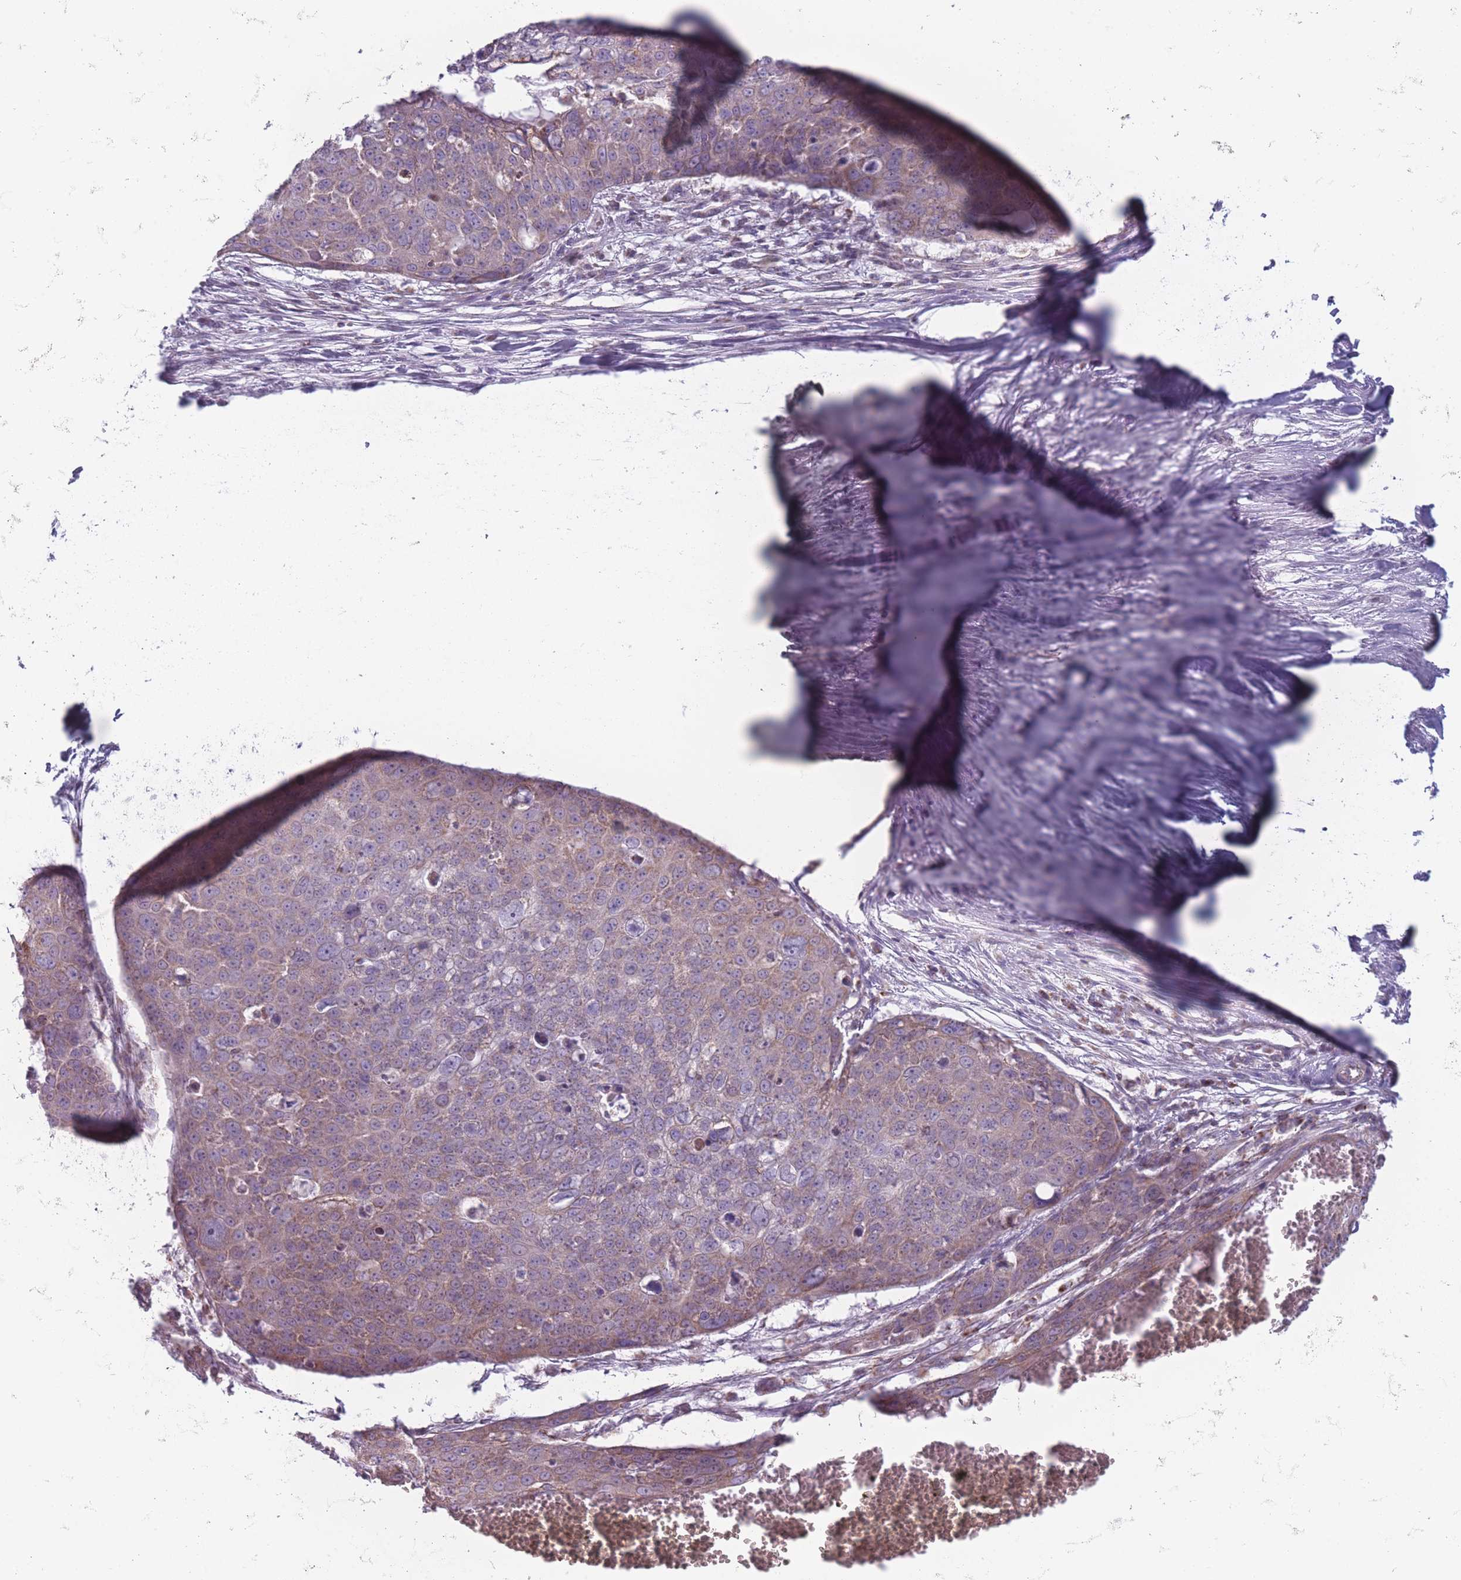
{"staining": {"intensity": "moderate", "quantity": ">75%", "location": "cytoplasmic/membranous"}, "tissue": "skin cancer", "cell_type": "Tumor cells", "image_type": "cancer", "snomed": [{"axis": "morphology", "description": "Squamous cell carcinoma, NOS"}, {"axis": "topography", "description": "Skin"}], "caption": "This is an image of immunohistochemistry (IHC) staining of skin cancer (squamous cell carcinoma), which shows moderate positivity in the cytoplasmic/membranous of tumor cells.", "gene": "DCHS1", "patient": {"sex": "male", "age": 71}}